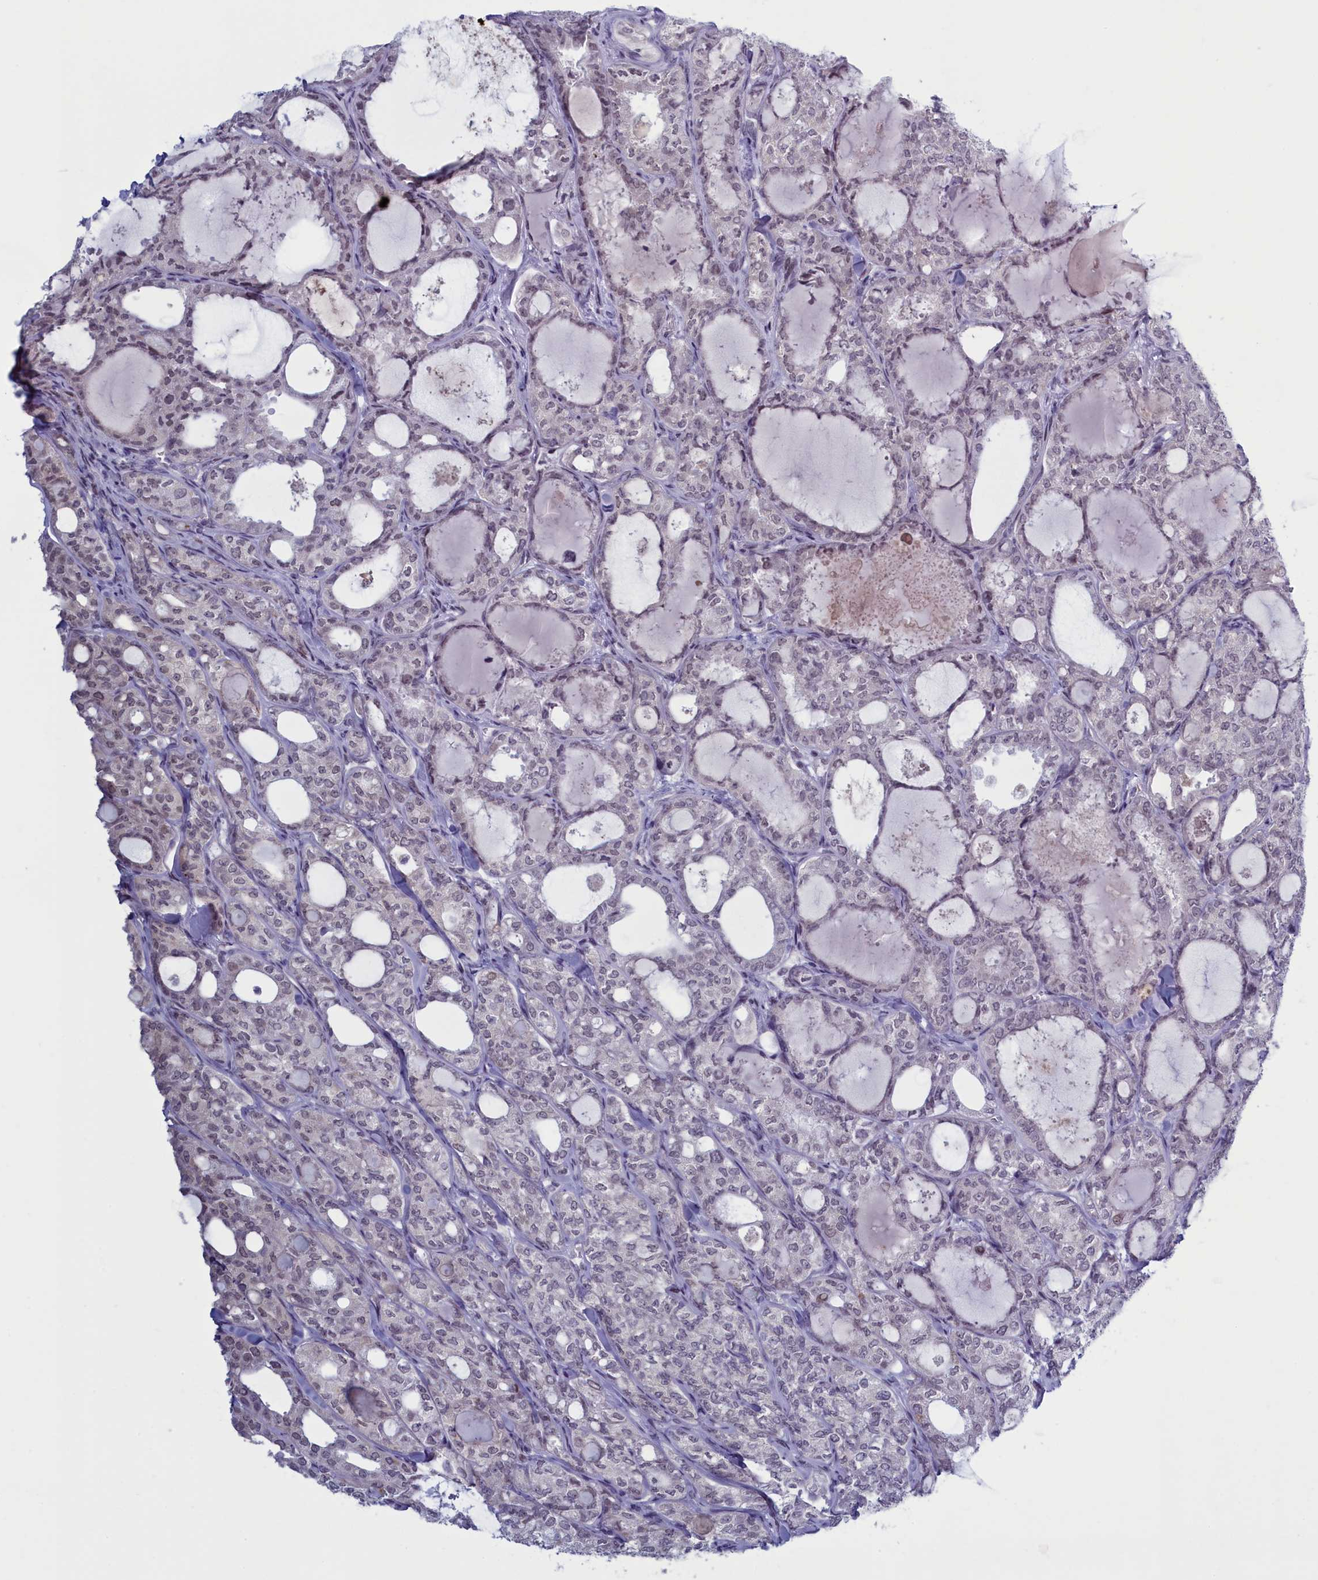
{"staining": {"intensity": "moderate", "quantity": "<25%", "location": "nuclear"}, "tissue": "thyroid cancer", "cell_type": "Tumor cells", "image_type": "cancer", "snomed": [{"axis": "morphology", "description": "Follicular adenoma carcinoma, NOS"}, {"axis": "topography", "description": "Thyroid gland"}], "caption": "Brown immunohistochemical staining in human thyroid follicular adenoma carcinoma displays moderate nuclear staining in about <25% of tumor cells.", "gene": "ATF7IP2", "patient": {"sex": "male", "age": 75}}